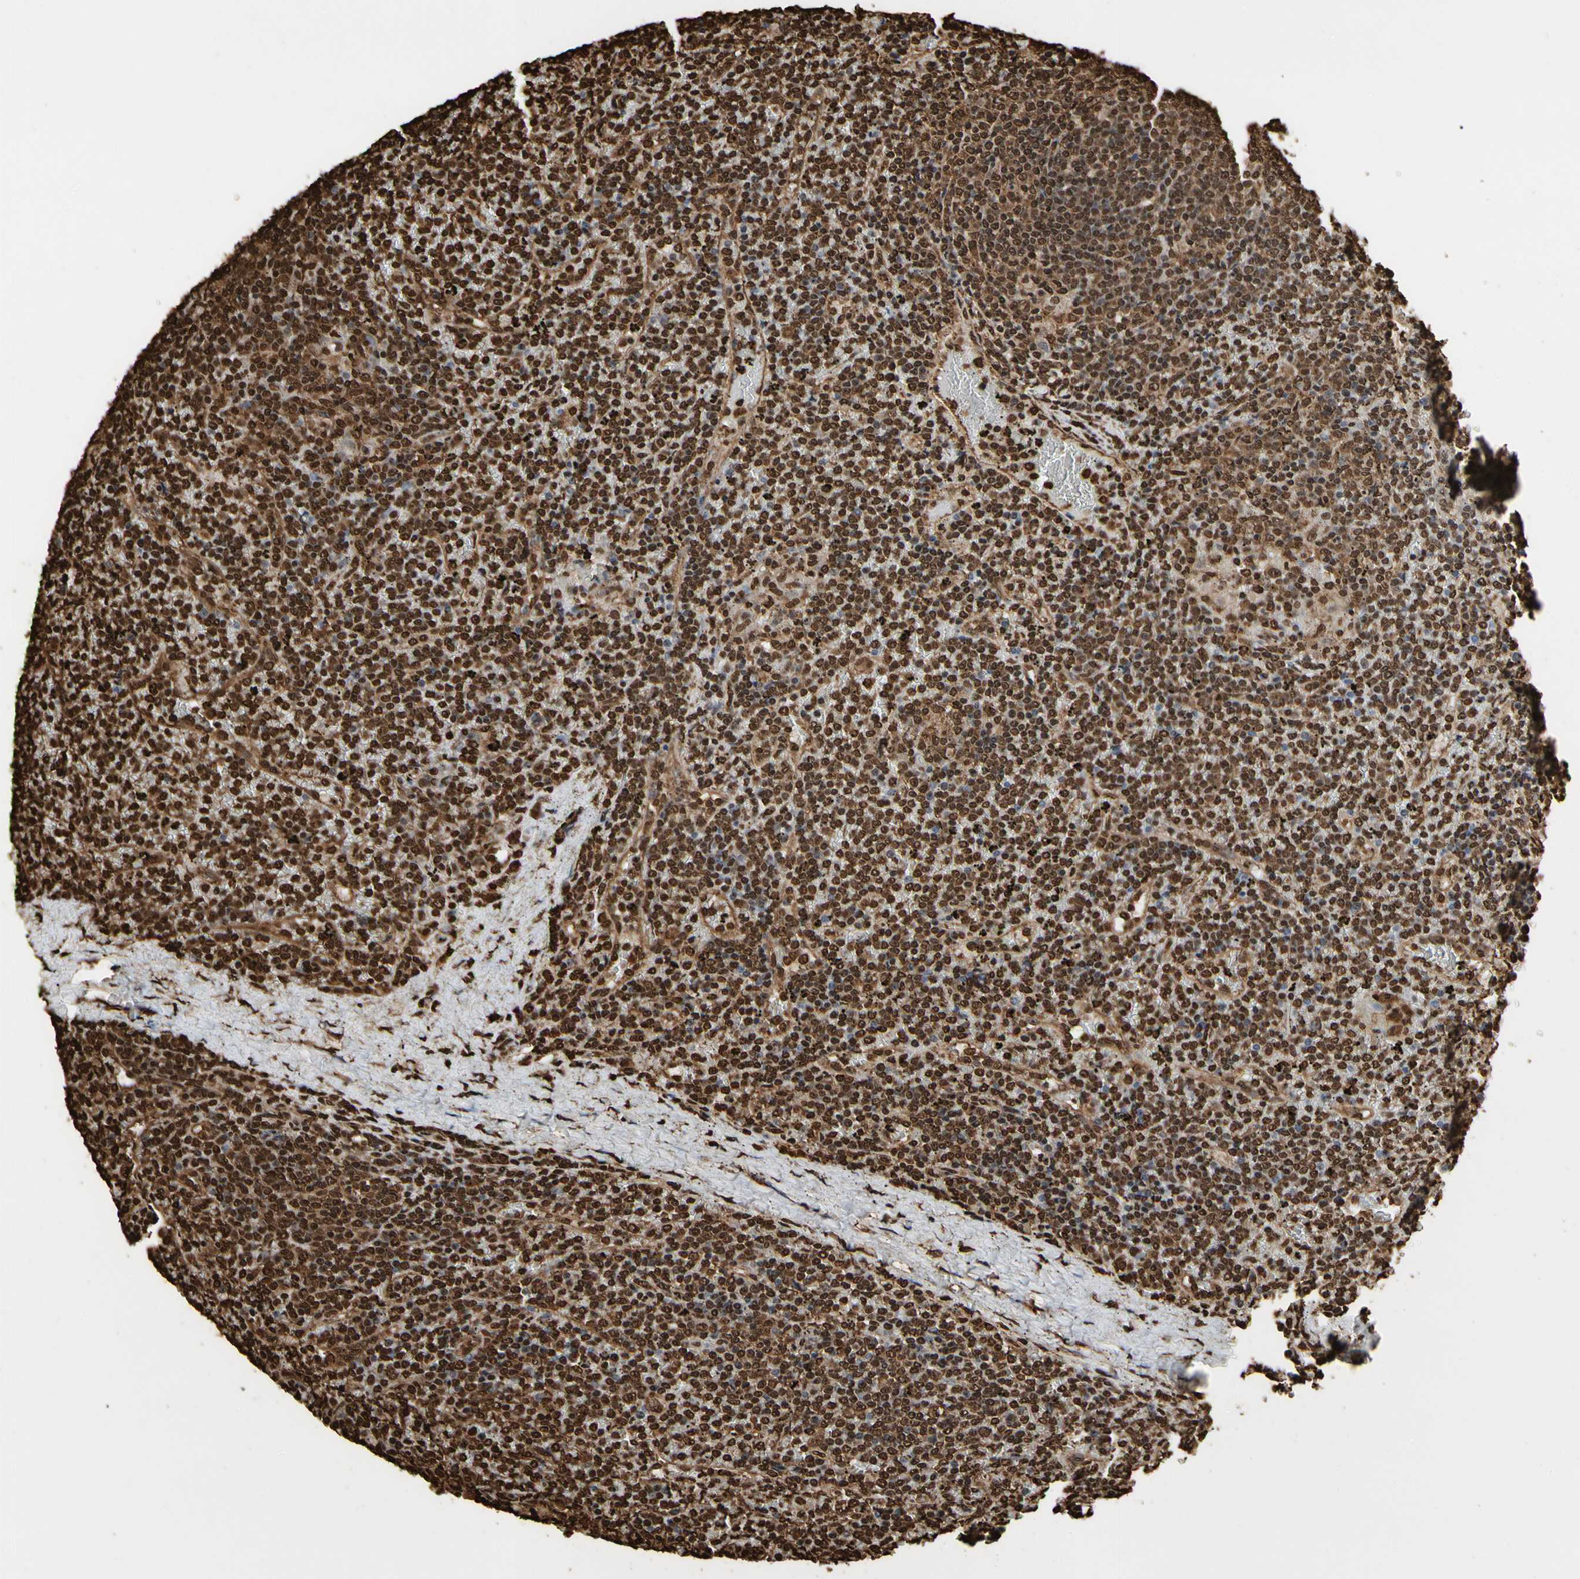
{"staining": {"intensity": "strong", "quantity": ">75%", "location": "cytoplasmic/membranous,nuclear"}, "tissue": "lymphoma", "cell_type": "Tumor cells", "image_type": "cancer", "snomed": [{"axis": "morphology", "description": "Malignant lymphoma, non-Hodgkin's type, Low grade"}, {"axis": "topography", "description": "Spleen"}], "caption": "Brown immunohistochemical staining in human low-grade malignant lymphoma, non-Hodgkin's type displays strong cytoplasmic/membranous and nuclear positivity in about >75% of tumor cells.", "gene": "HNRNPK", "patient": {"sex": "female", "age": 19}}